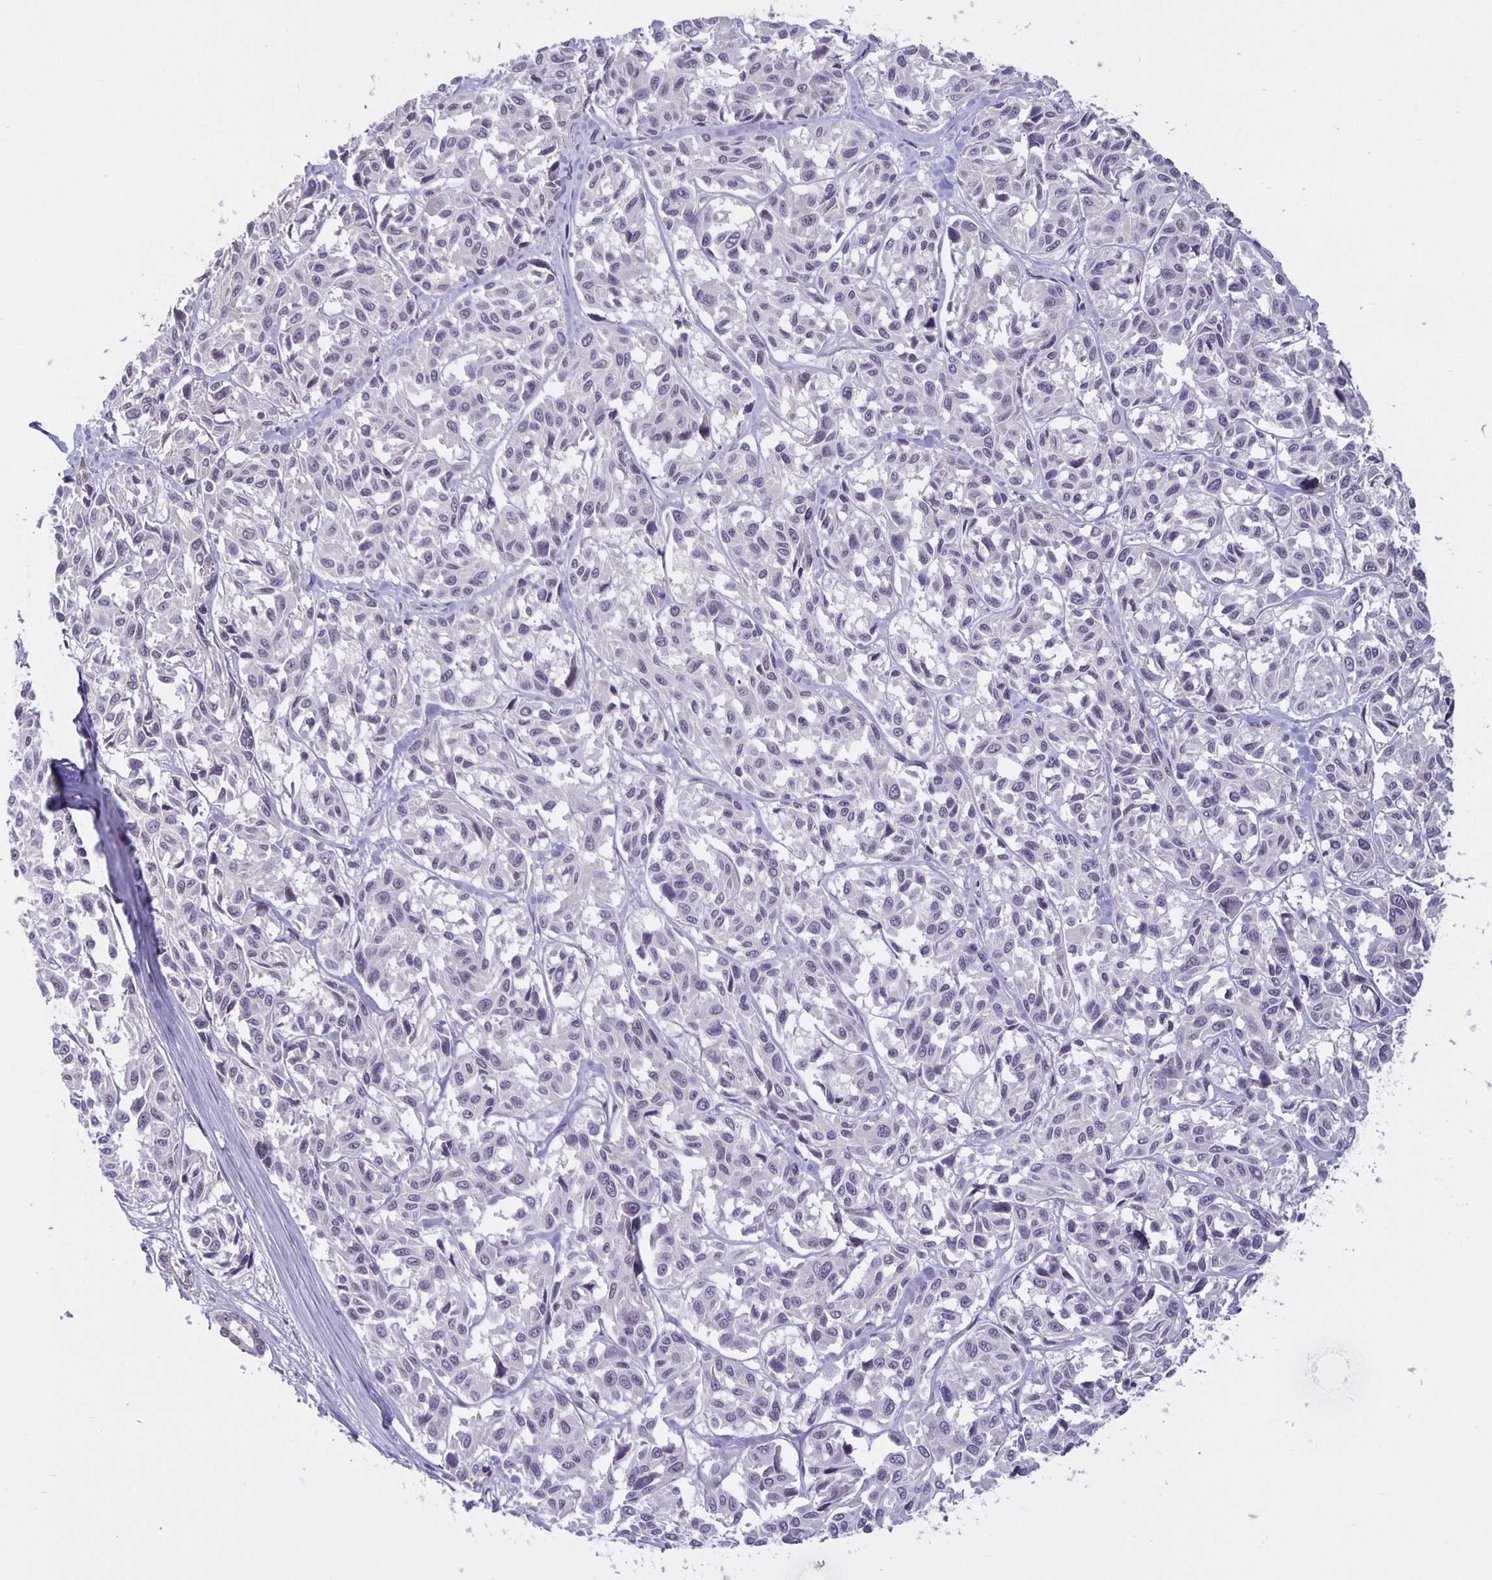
{"staining": {"intensity": "negative", "quantity": "none", "location": "none"}, "tissue": "melanoma", "cell_type": "Tumor cells", "image_type": "cancer", "snomed": [{"axis": "morphology", "description": "Malignant melanoma, NOS"}, {"axis": "topography", "description": "Skin"}], "caption": "Protein analysis of melanoma reveals no significant expression in tumor cells.", "gene": "ARVCF", "patient": {"sex": "female", "age": 66}}